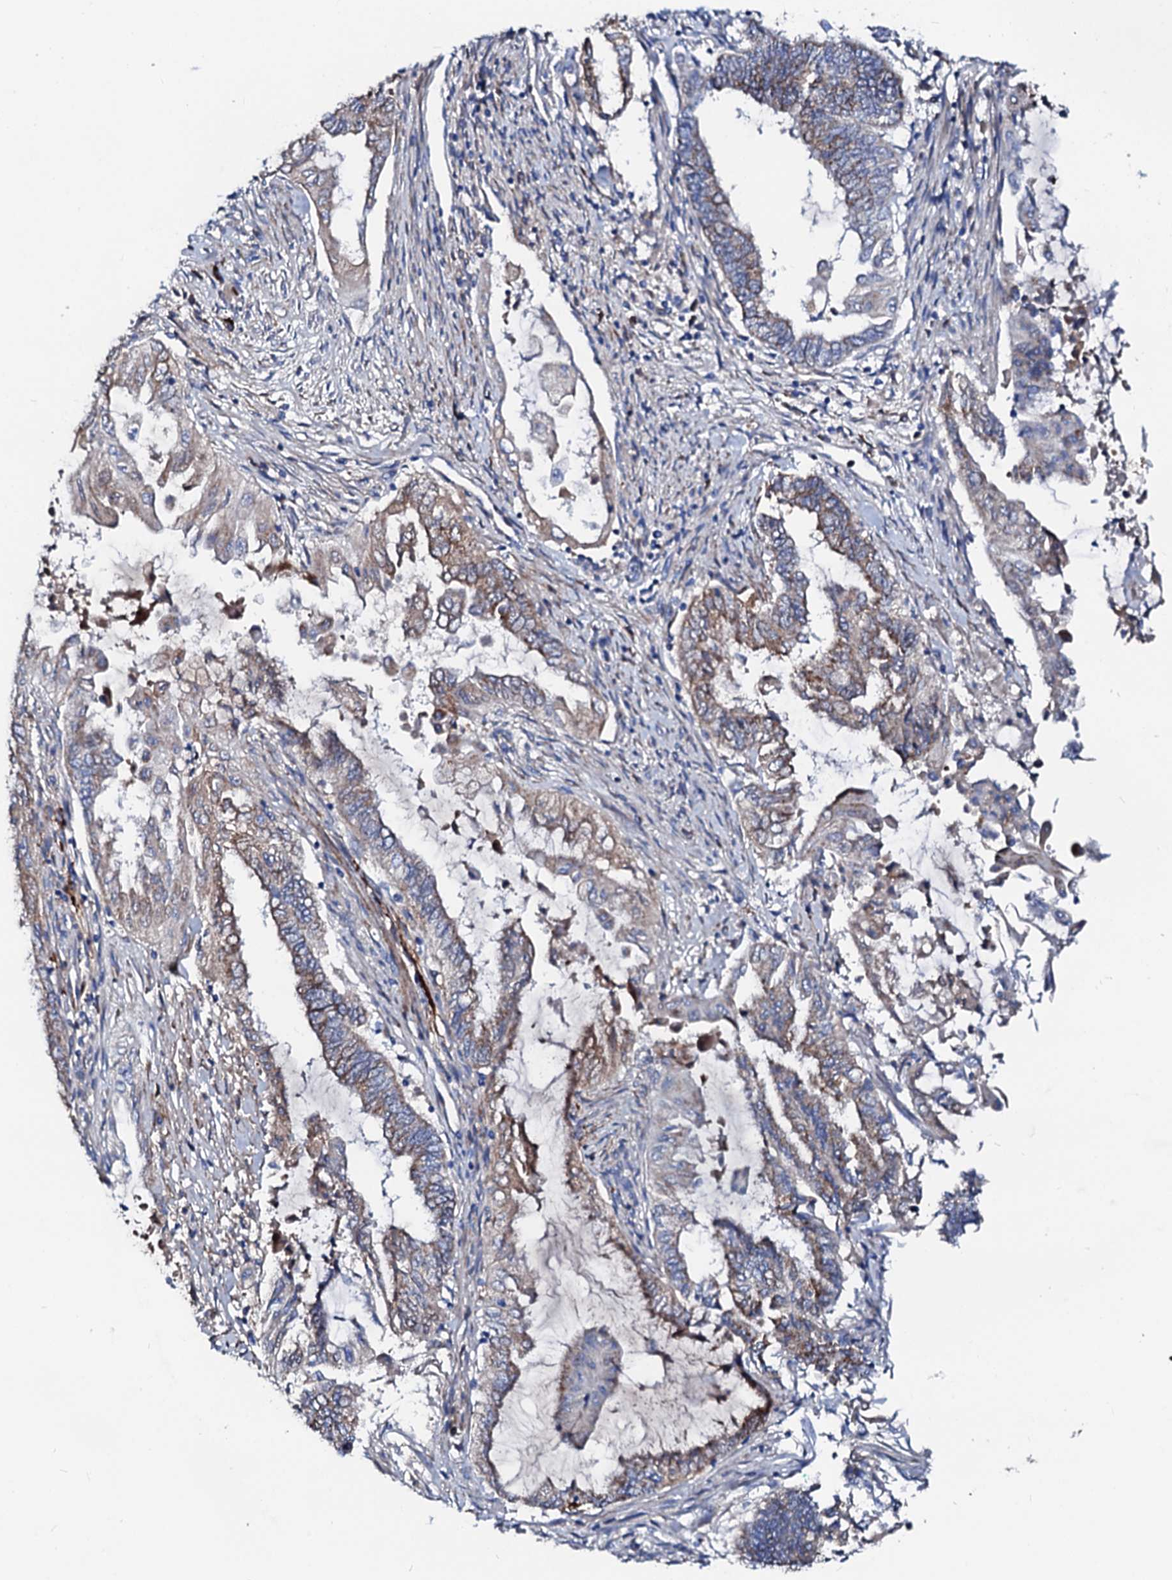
{"staining": {"intensity": "moderate", "quantity": "25%-75%", "location": "cytoplasmic/membranous"}, "tissue": "endometrial cancer", "cell_type": "Tumor cells", "image_type": "cancer", "snomed": [{"axis": "morphology", "description": "Adenocarcinoma, NOS"}, {"axis": "topography", "description": "Uterus"}, {"axis": "topography", "description": "Endometrium"}], "caption": "The image exhibits a brown stain indicating the presence of a protein in the cytoplasmic/membranous of tumor cells in endometrial cancer.", "gene": "SLC10A7", "patient": {"sex": "female", "age": 70}}